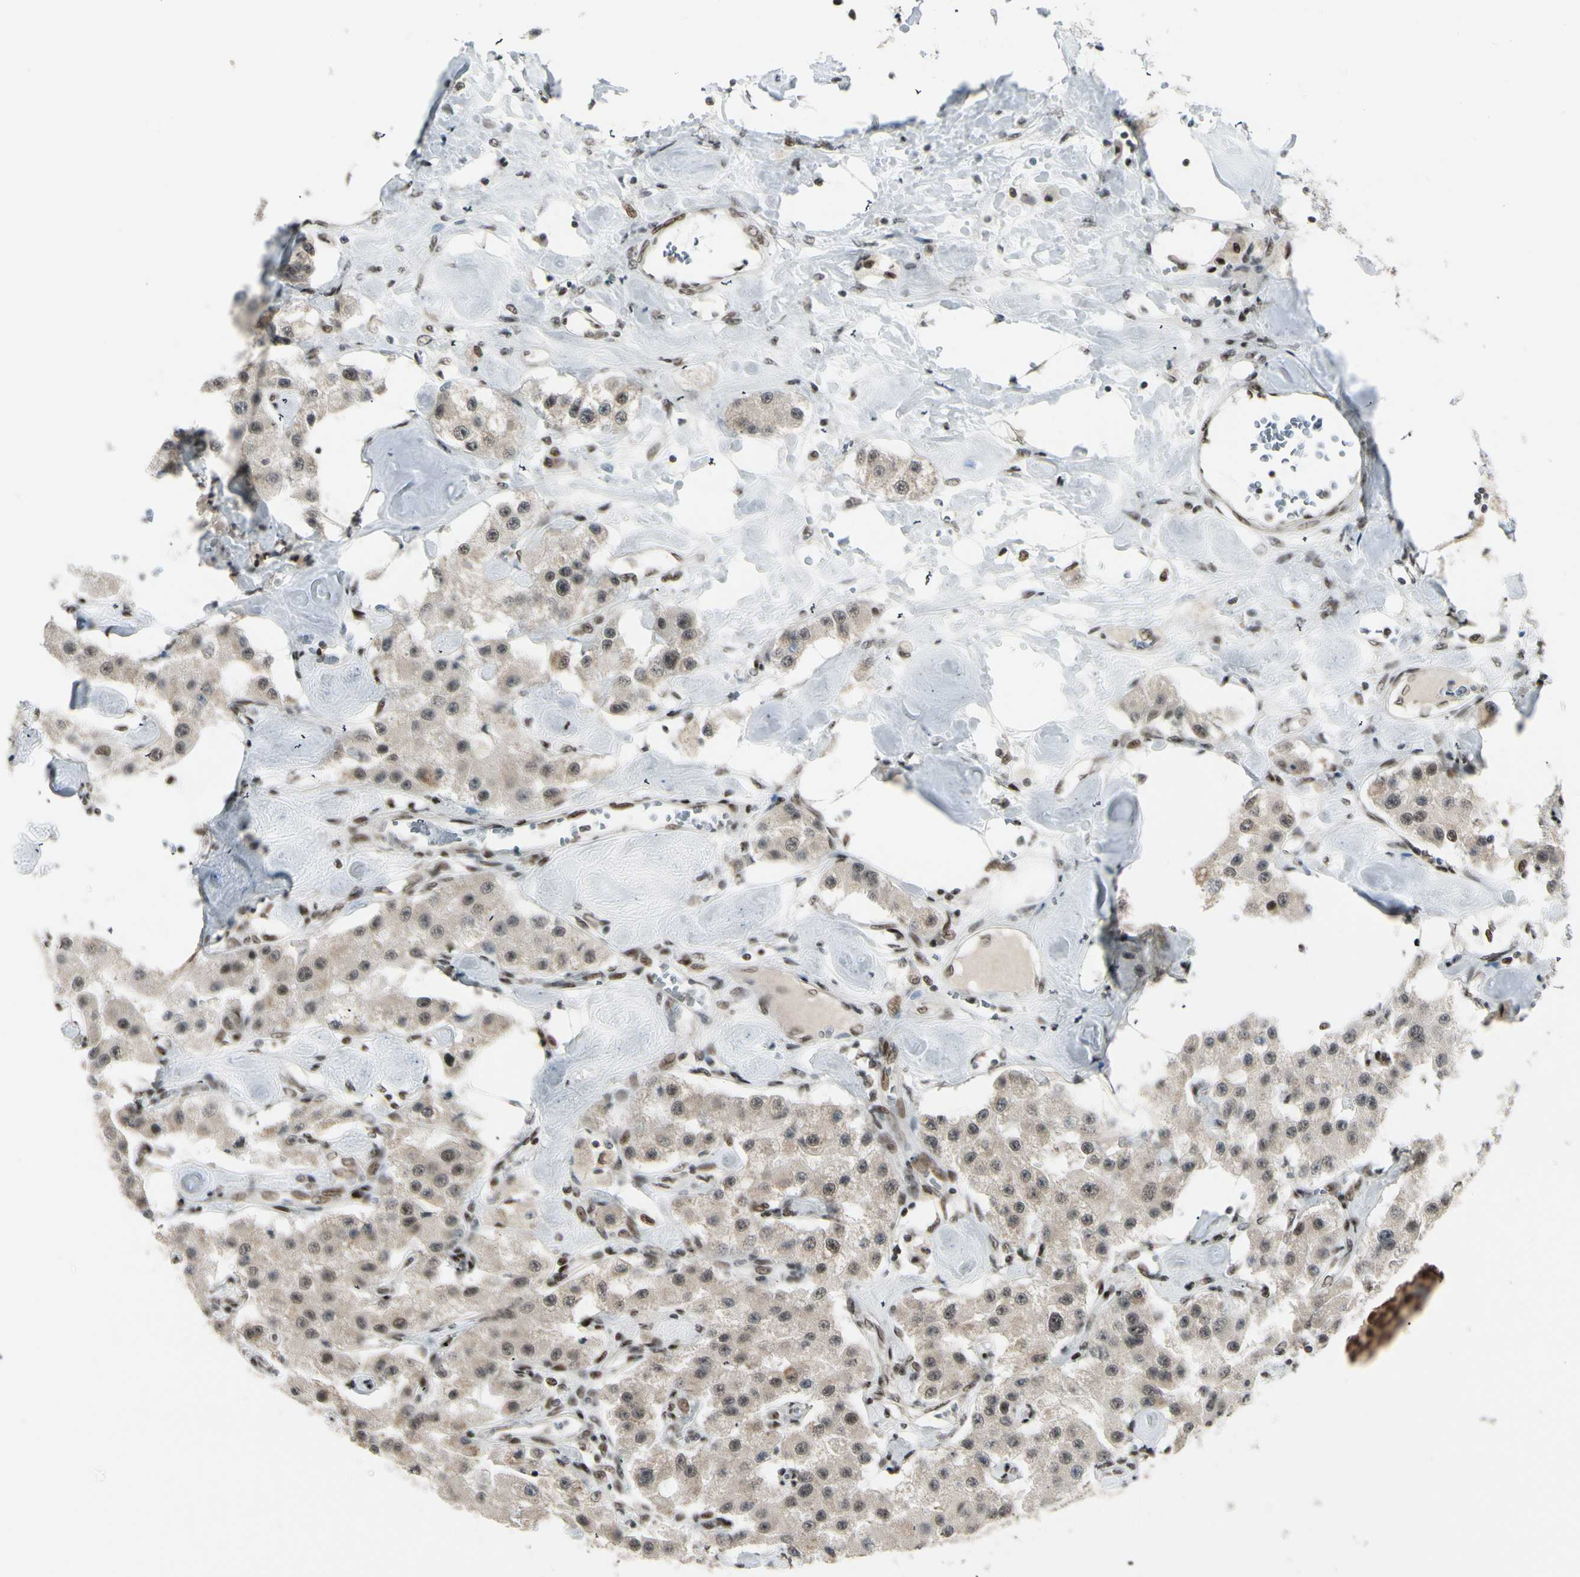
{"staining": {"intensity": "moderate", "quantity": ">75%", "location": "cytoplasmic/membranous,nuclear"}, "tissue": "carcinoid", "cell_type": "Tumor cells", "image_type": "cancer", "snomed": [{"axis": "morphology", "description": "Carcinoid, malignant, NOS"}, {"axis": "topography", "description": "Pancreas"}], "caption": "About >75% of tumor cells in carcinoid demonstrate moderate cytoplasmic/membranous and nuclear protein staining as visualized by brown immunohistochemical staining.", "gene": "CHAMP1", "patient": {"sex": "male", "age": 41}}